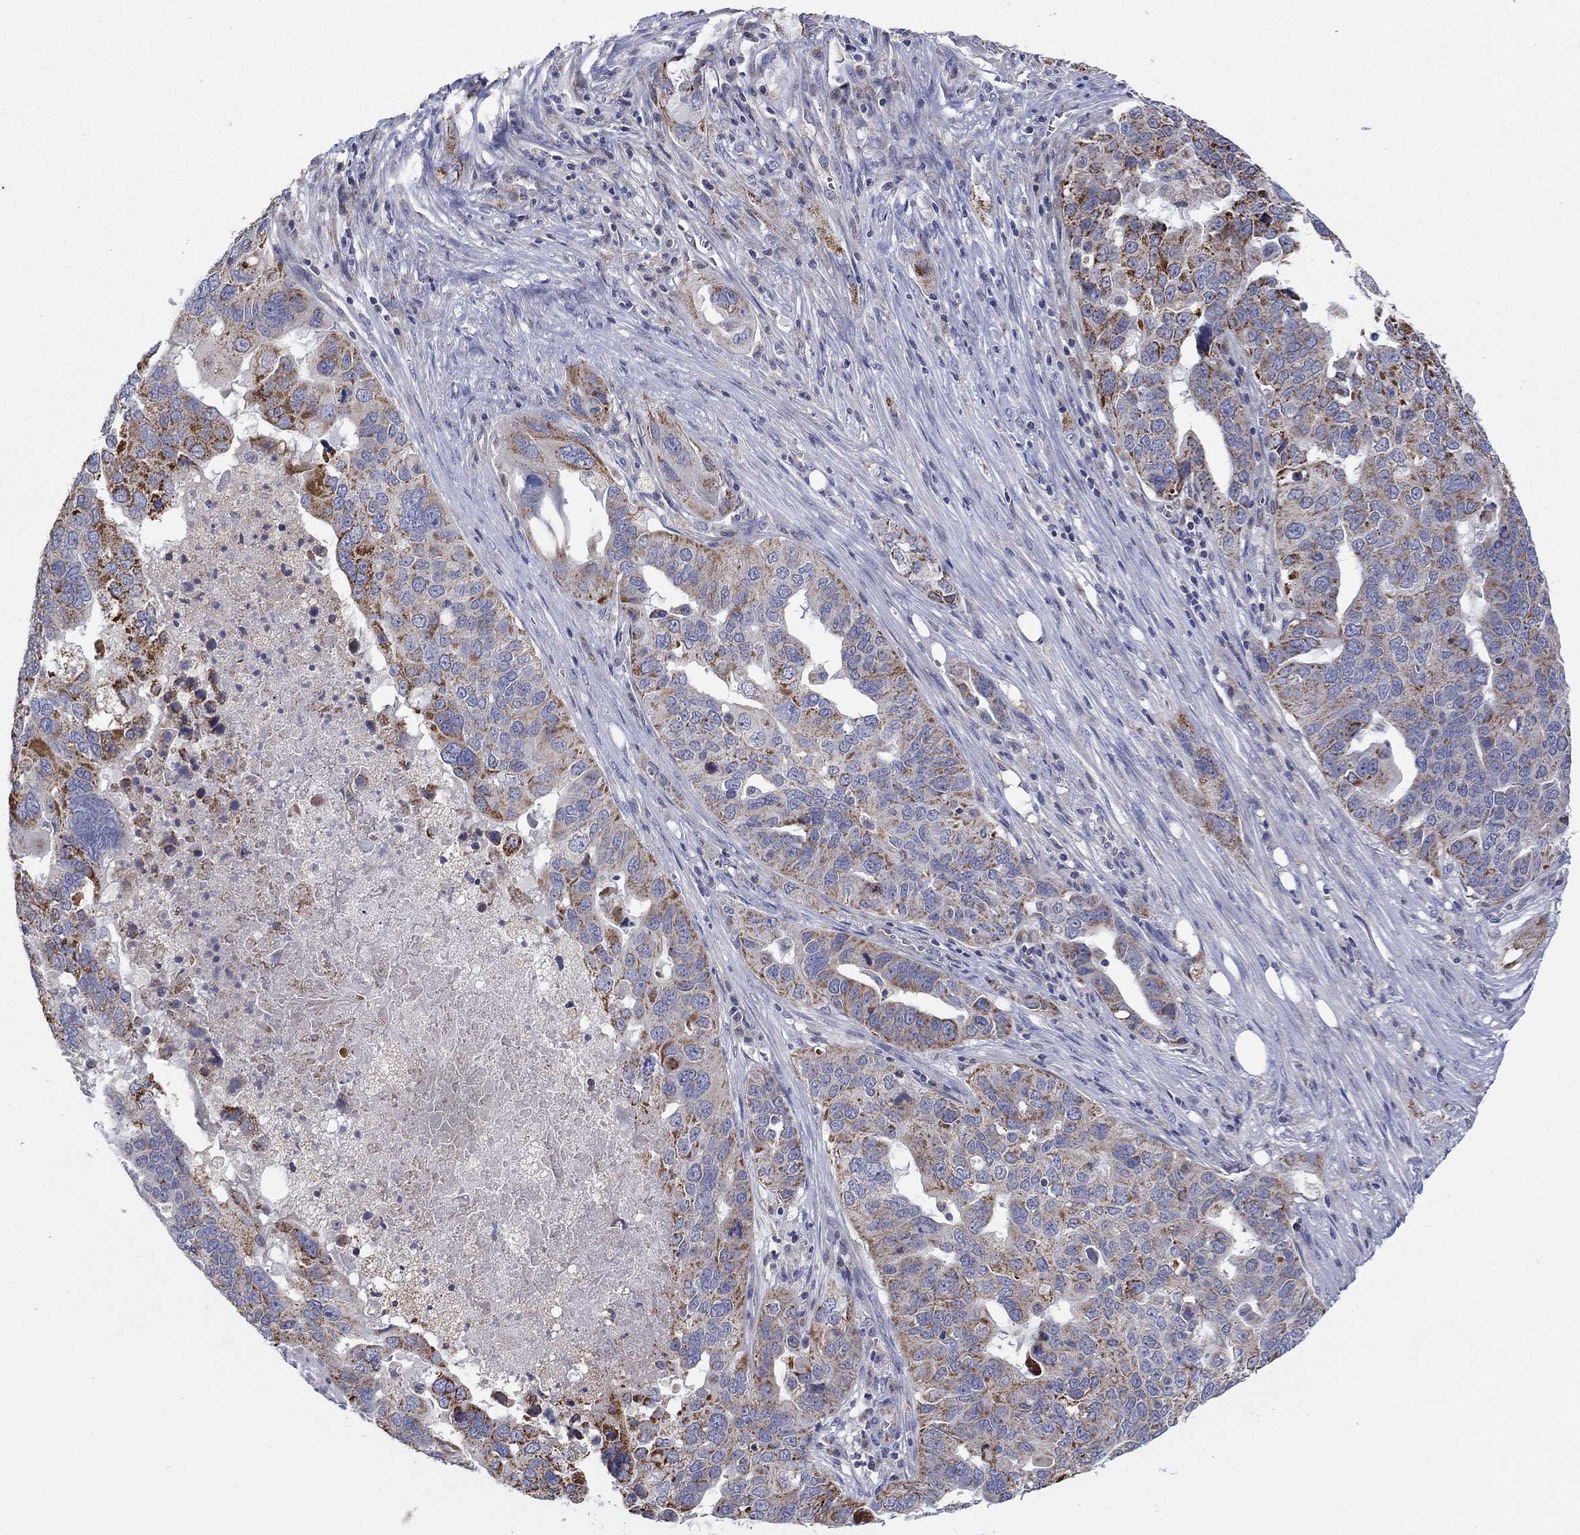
{"staining": {"intensity": "moderate", "quantity": "25%-75%", "location": "cytoplasmic/membranous"}, "tissue": "ovarian cancer", "cell_type": "Tumor cells", "image_type": "cancer", "snomed": [{"axis": "morphology", "description": "Carcinoma, endometroid"}, {"axis": "topography", "description": "Soft tissue"}, {"axis": "topography", "description": "Ovary"}], "caption": "This image displays ovarian cancer stained with IHC to label a protein in brown. The cytoplasmic/membranous of tumor cells show moderate positivity for the protein. Nuclei are counter-stained blue.", "gene": "HPS5", "patient": {"sex": "female", "age": 52}}